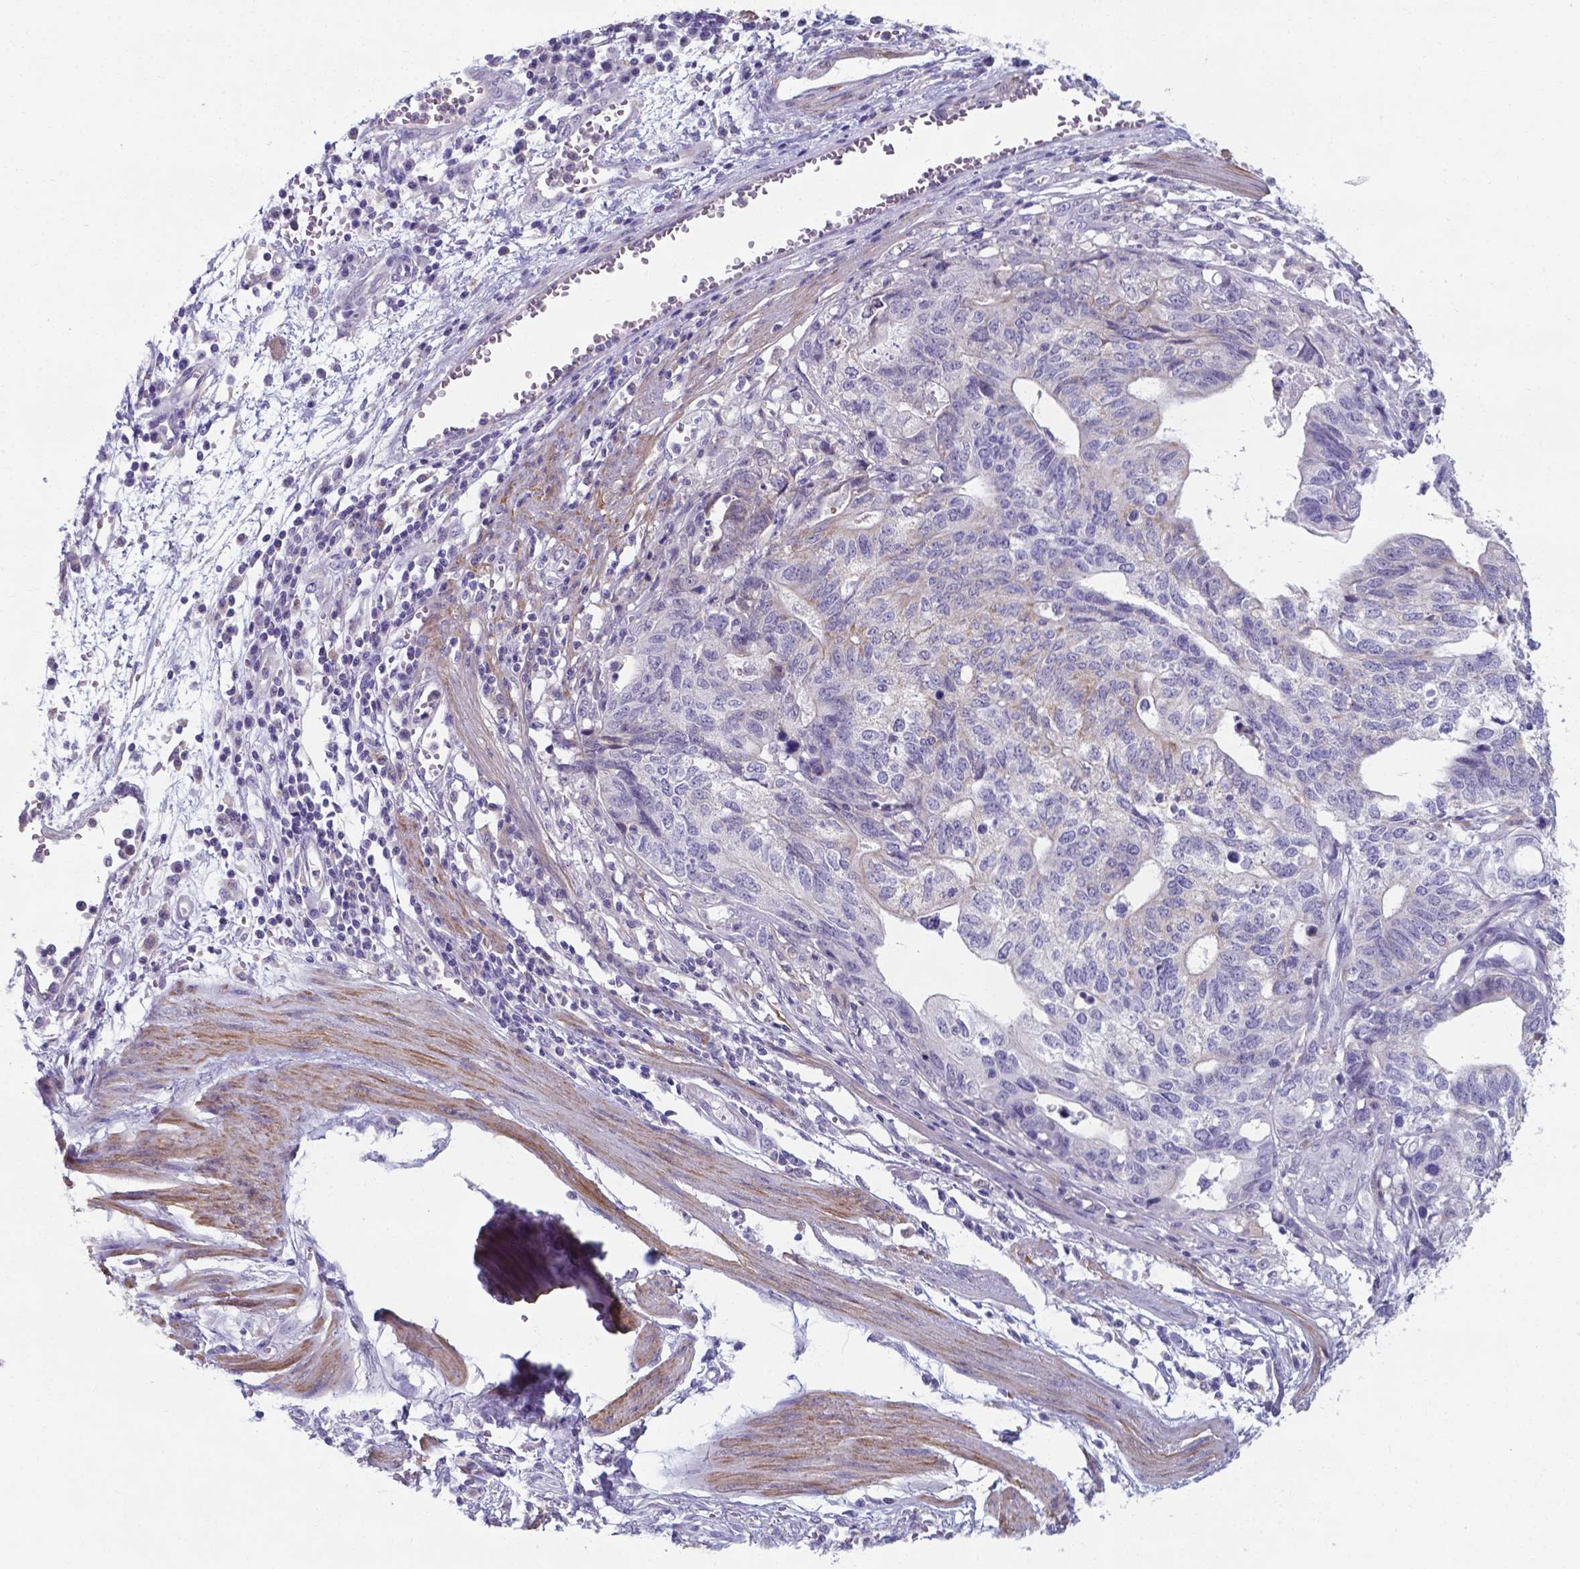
{"staining": {"intensity": "negative", "quantity": "none", "location": "none"}, "tissue": "stomach cancer", "cell_type": "Tumor cells", "image_type": "cancer", "snomed": [{"axis": "morphology", "description": "Adenocarcinoma, NOS"}, {"axis": "topography", "description": "Stomach, upper"}], "caption": "Immunohistochemistry image of stomach adenocarcinoma stained for a protein (brown), which shows no expression in tumor cells.", "gene": "AP5B1", "patient": {"sex": "female", "age": 67}}